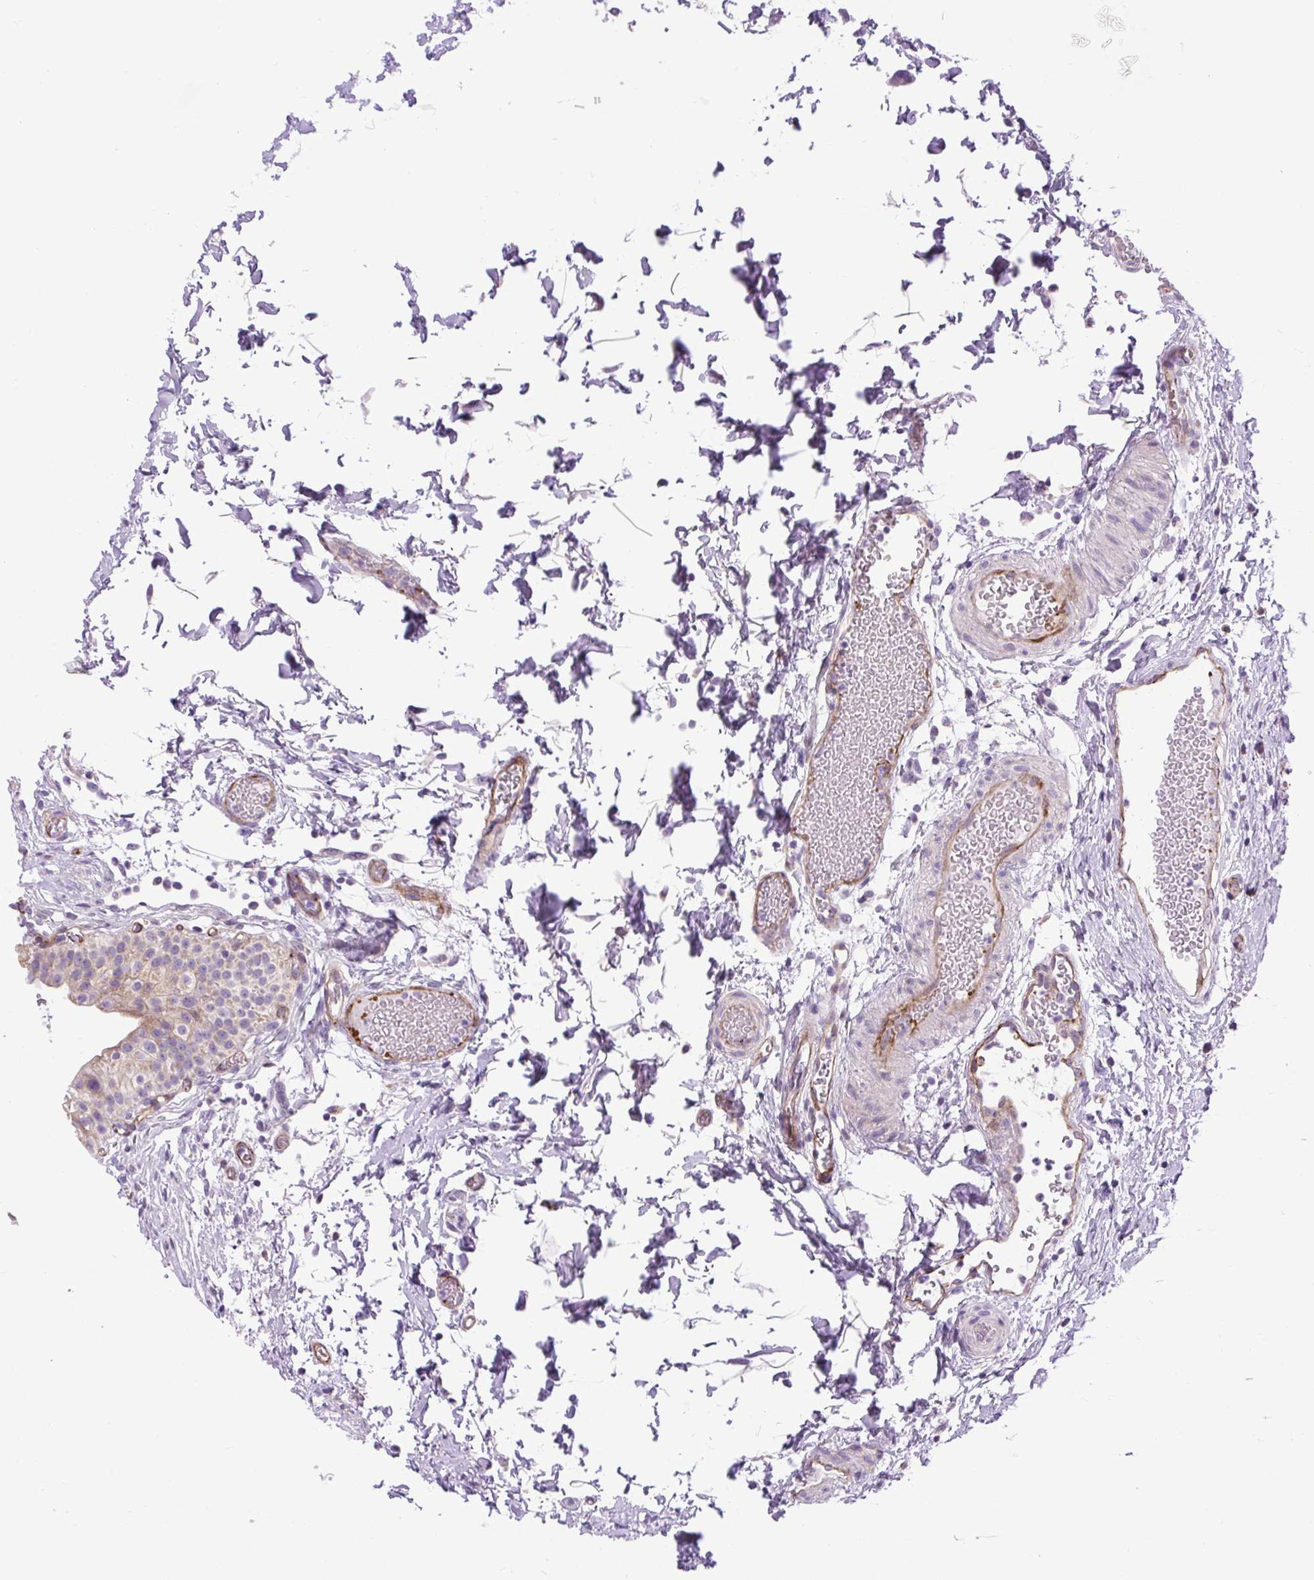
{"staining": {"intensity": "weak", "quantity": "25%-75%", "location": "cytoplasmic/membranous"}, "tissue": "urinary bladder", "cell_type": "Urothelial cells", "image_type": "normal", "snomed": [{"axis": "morphology", "description": "Normal tissue, NOS"}, {"axis": "topography", "description": "Urinary bladder"}, {"axis": "topography", "description": "Peripheral nerve tissue"}], "caption": "This micrograph shows immunohistochemistry (IHC) staining of normal human urinary bladder, with low weak cytoplasmic/membranous positivity in approximately 25%-75% of urothelial cells.", "gene": "RNASE10", "patient": {"sex": "male", "age": 55}}